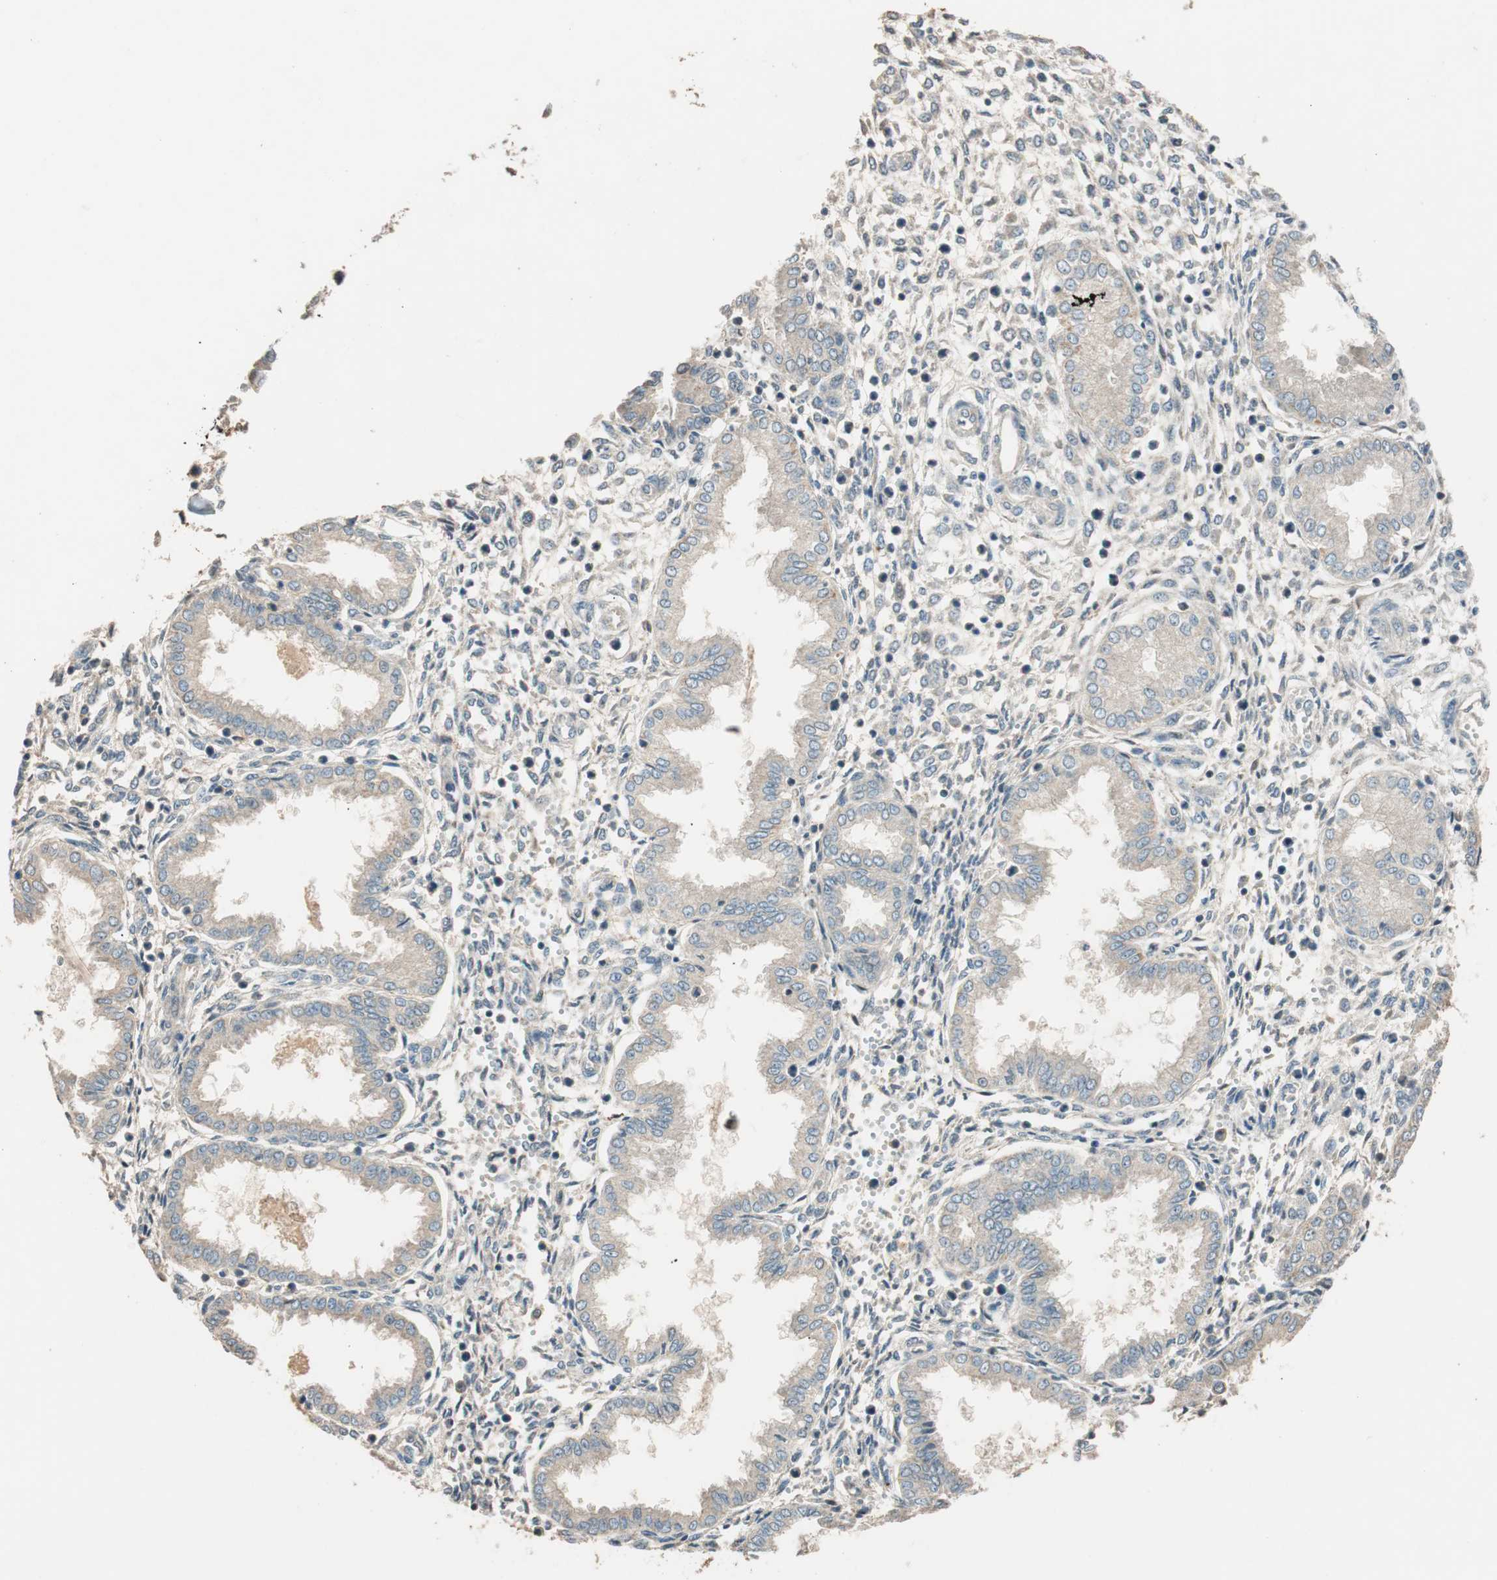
{"staining": {"intensity": "weak", "quantity": ">75%", "location": "cytoplasmic/membranous"}, "tissue": "endometrium", "cell_type": "Cells in endometrial stroma", "image_type": "normal", "snomed": [{"axis": "morphology", "description": "Normal tissue, NOS"}, {"axis": "topography", "description": "Endometrium"}], "caption": "Protein positivity by IHC reveals weak cytoplasmic/membranous positivity in approximately >75% of cells in endometrial stroma in unremarkable endometrium. (DAB (3,3'-diaminobenzidine) IHC, brown staining for protein, blue staining for nuclei).", "gene": "GLB1", "patient": {"sex": "female", "age": 33}}